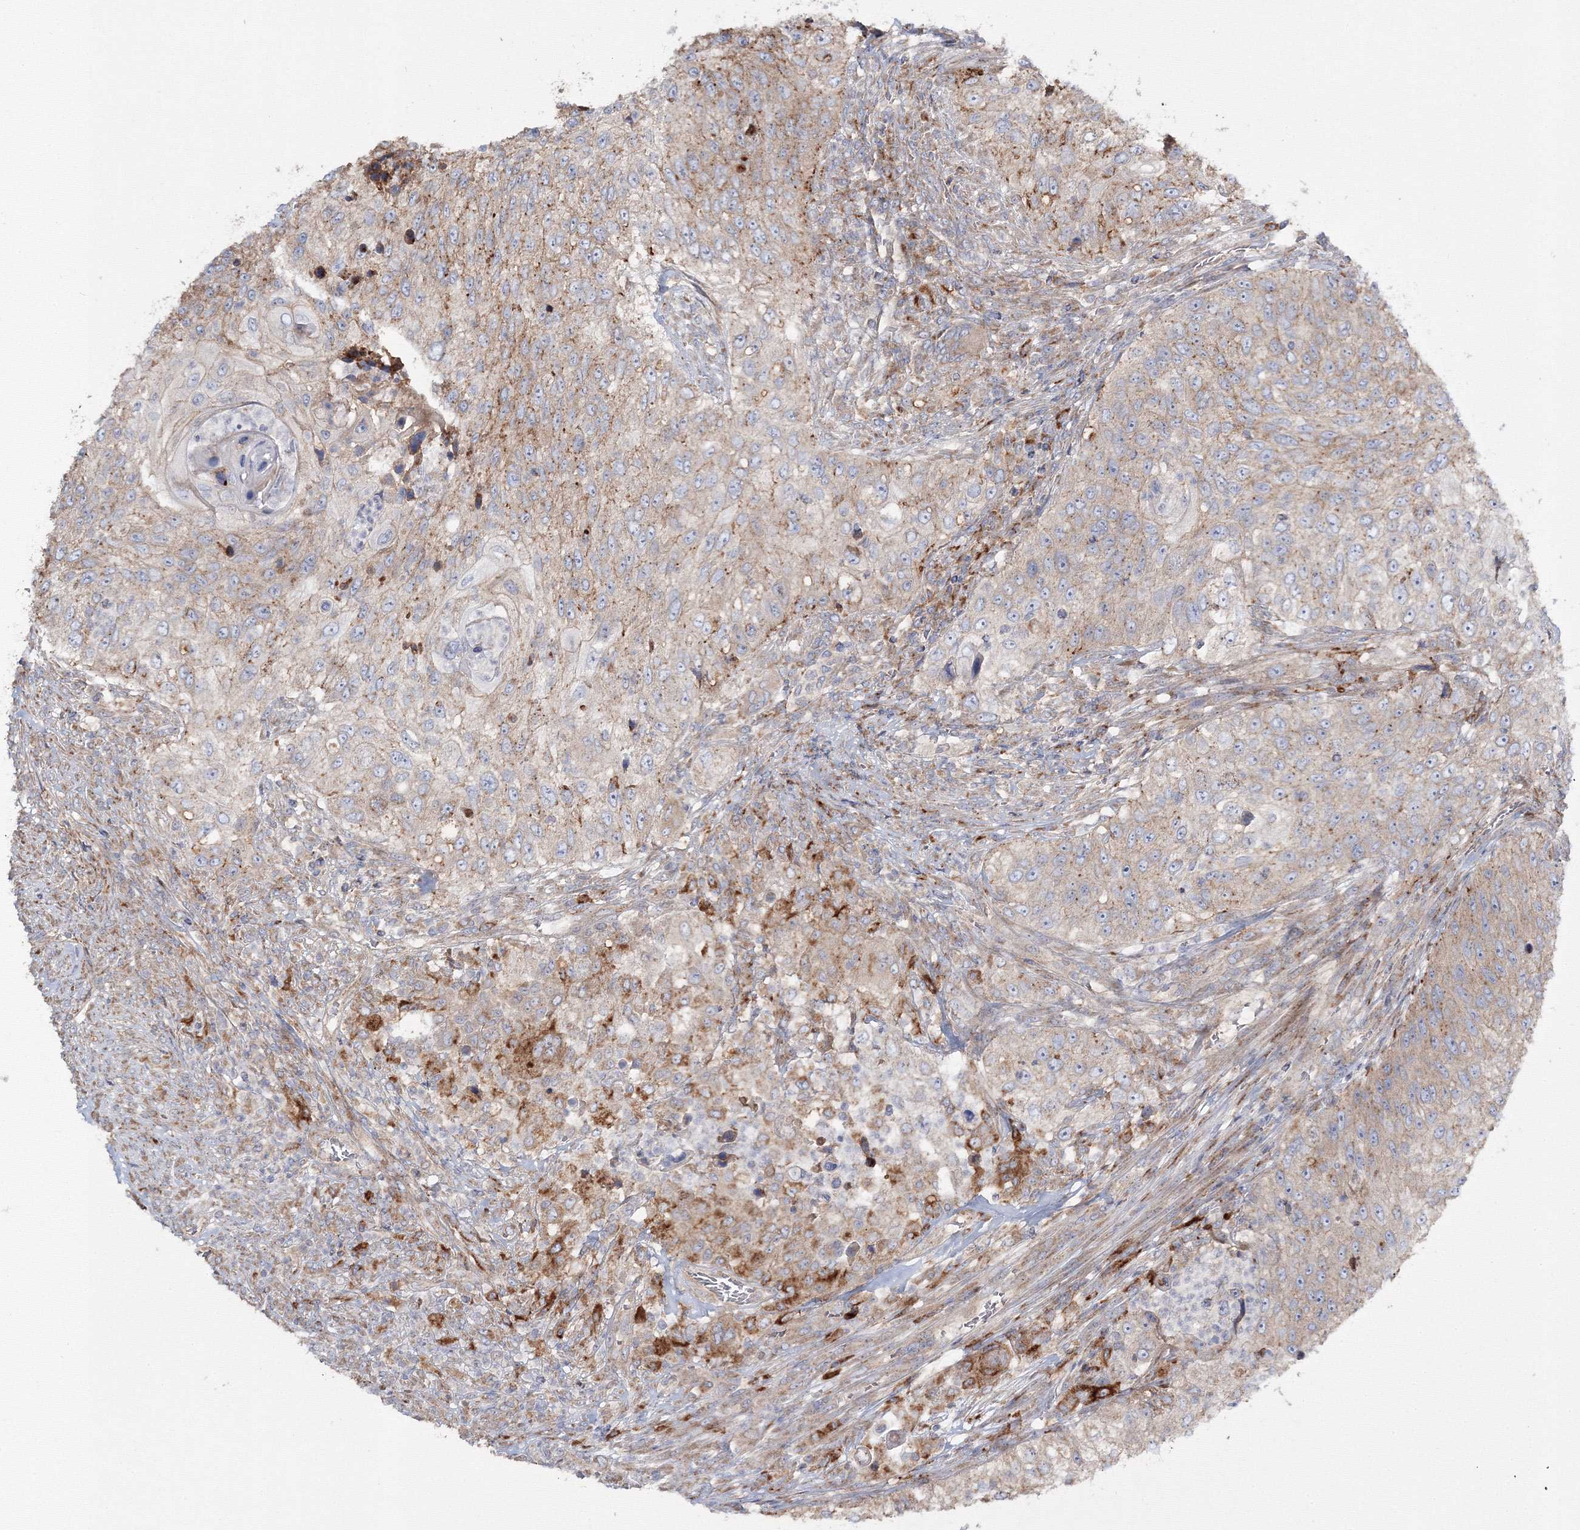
{"staining": {"intensity": "moderate", "quantity": "25%-75%", "location": "cytoplasmic/membranous"}, "tissue": "urothelial cancer", "cell_type": "Tumor cells", "image_type": "cancer", "snomed": [{"axis": "morphology", "description": "Urothelial carcinoma, High grade"}, {"axis": "topography", "description": "Urinary bladder"}], "caption": "Human urothelial cancer stained with a brown dye exhibits moderate cytoplasmic/membranous positive positivity in about 25%-75% of tumor cells.", "gene": "DDO", "patient": {"sex": "female", "age": 60}}